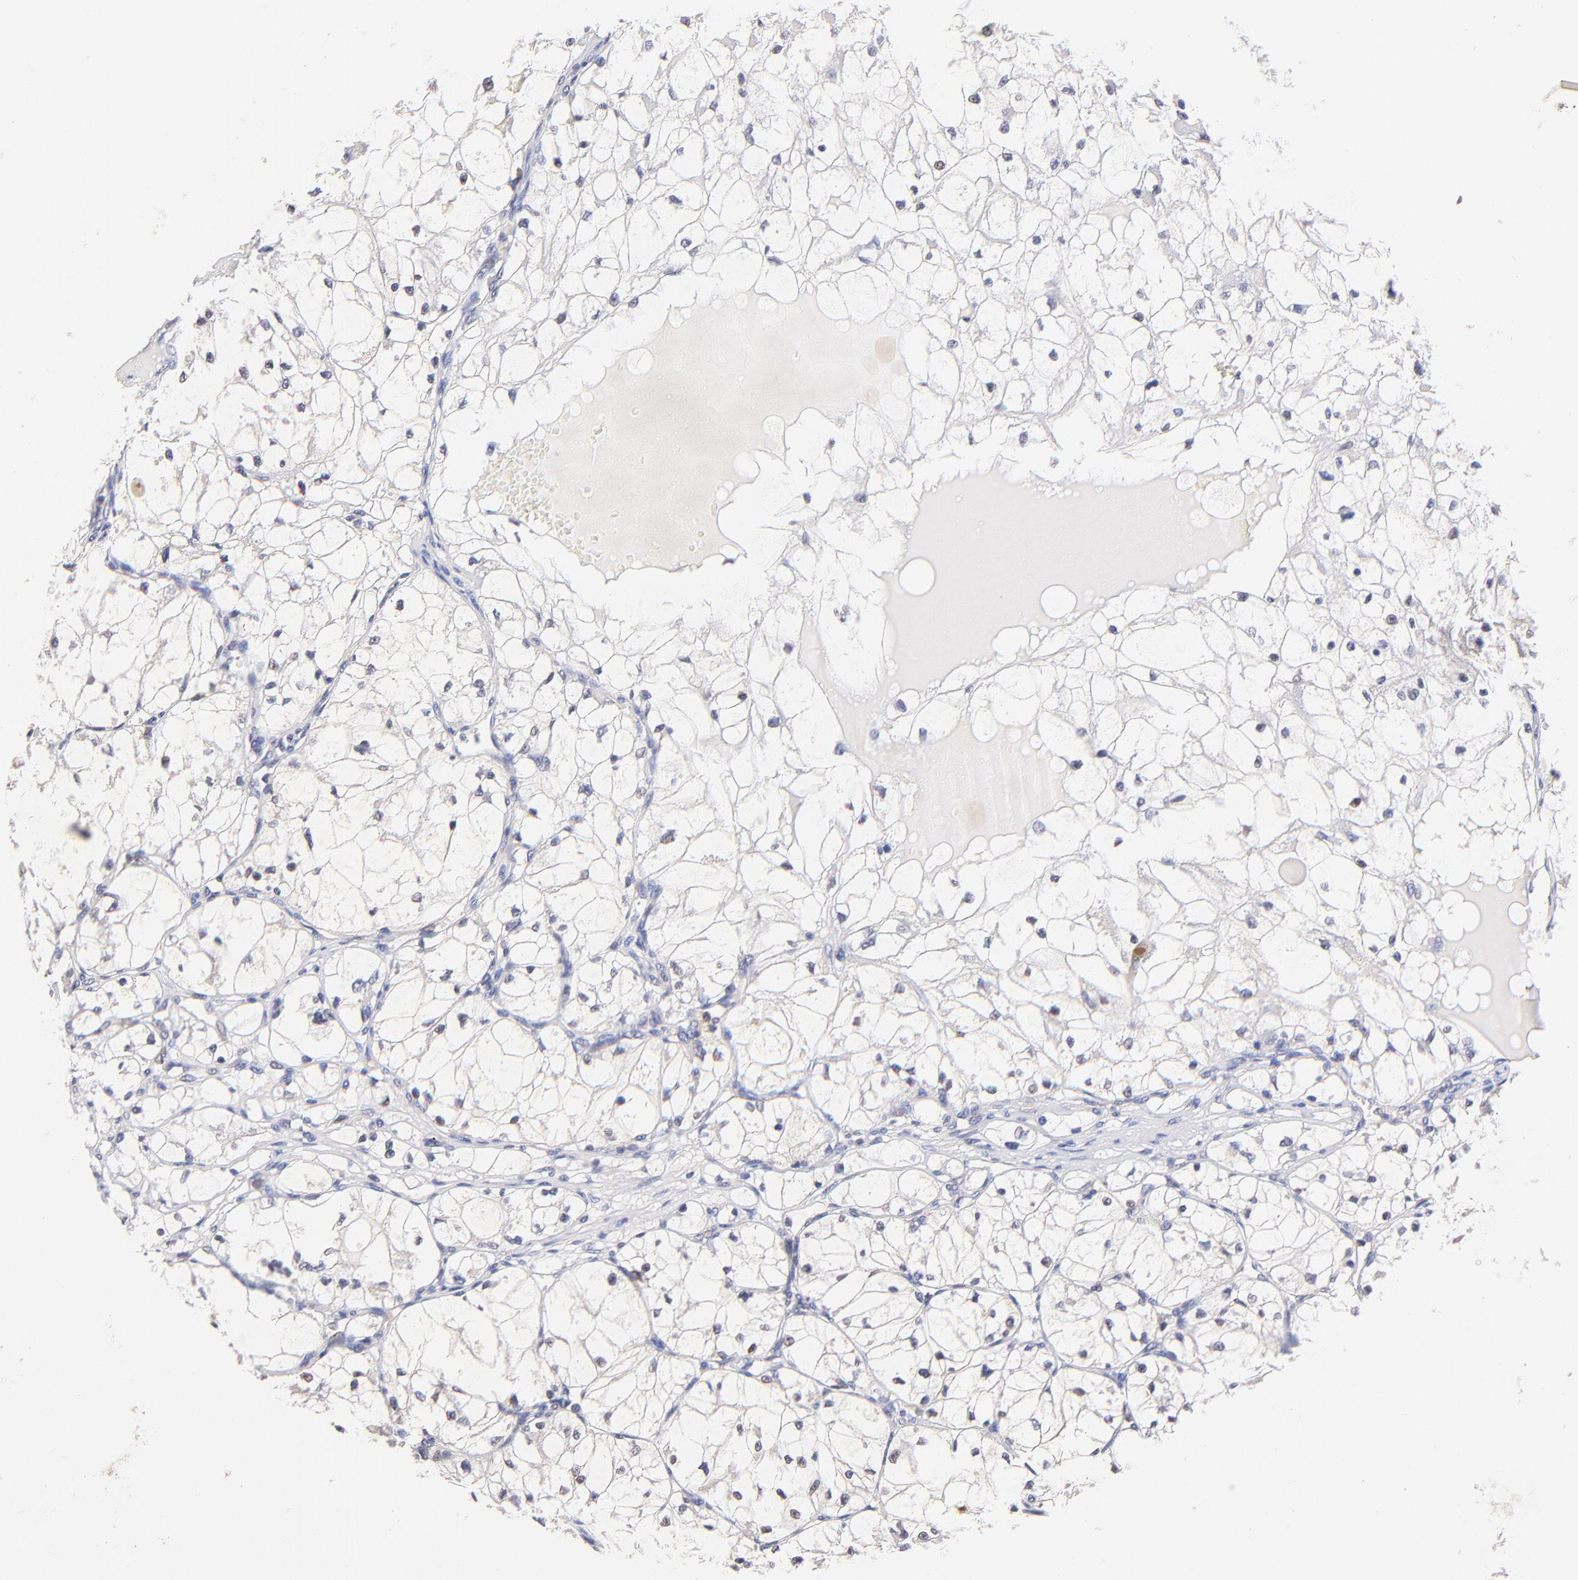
{"staining": {"intensity": "negative", "quantity": "none", "location": "none"}, "tissue": "renal cancer", "cell_type": "Tumor cells", "image_type": "cancer", "snomed": [{"axis": "morphology", "description": "Adenocarcinoma, NOS"}, {"axis": "topography", "description": "Kidney"}], "caption": "The immunohistochemistry (IHC) photomicrograph has no significant staining in tumor cells of renal cancer tissue. (Stains: DAB immunohistochemistry with hematoxylin counter stain, Microscopy: brightfield microscopy at high magnification).", "gene": "ZNF155", "patient": {"sex": "male", "age": 61}}